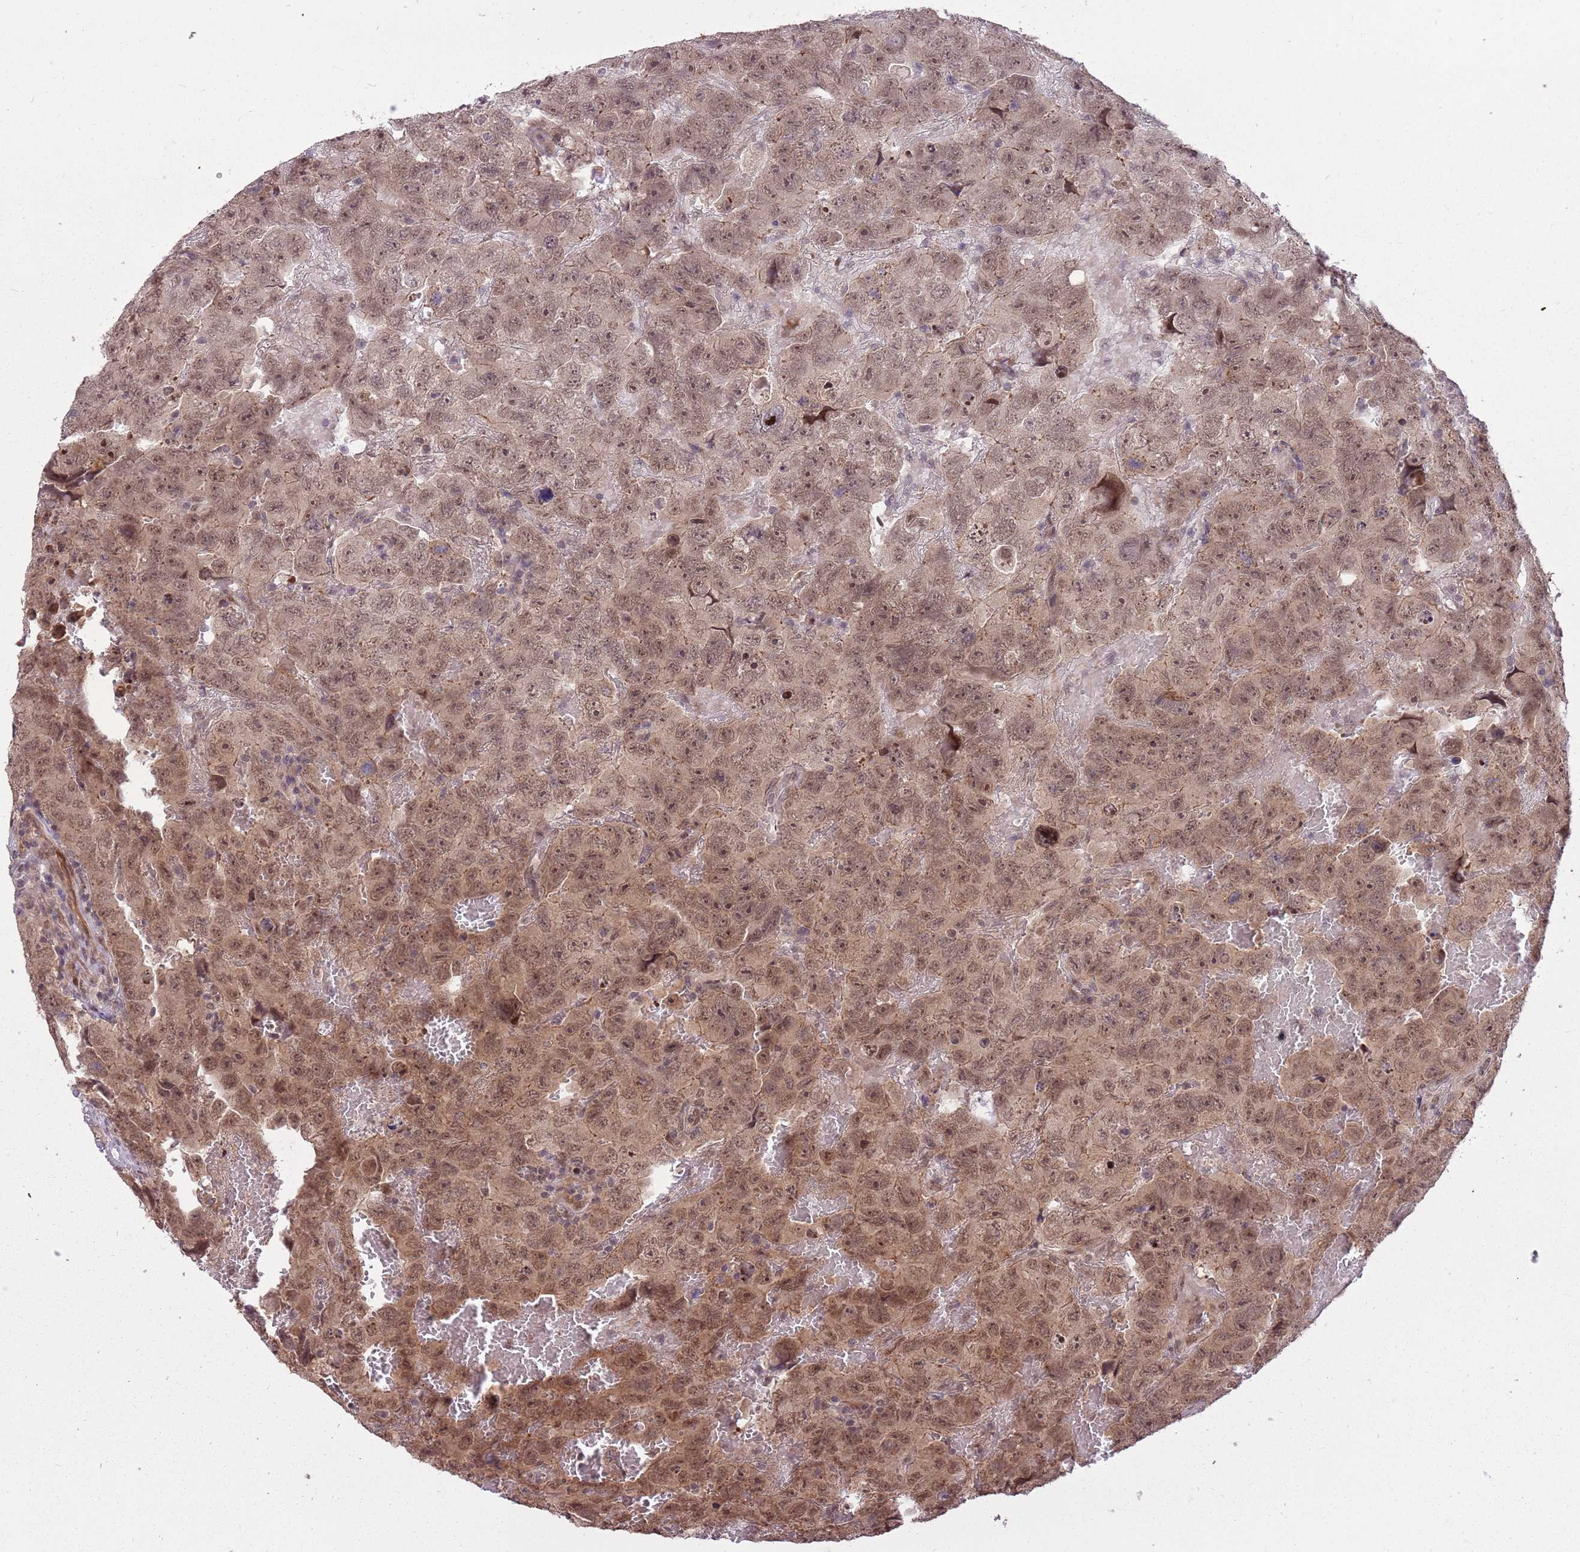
{"staining": {"intensity": "moderate", "quantity": ">75%", "location": "cytoplasmic/membranous,nuclear"}, "tissue": "testis cancer", "cell_type": "Tumor cells", "image_type": "cancer", "snomed": [{"axis": "morphology", "description": "Carcinoma, Embryonal, NOS"}, {"axis": "topography", "description": "Testis"}], "caption": "A high-resolution histopathology image shows IHC staining of testis cancer, which displays moderate cytoplasmic/membranous and nuclear positivity in about >75% of tumor cells.", "gene": "ADAMTS3", "patient": {"sex": "male", "age": 45}}